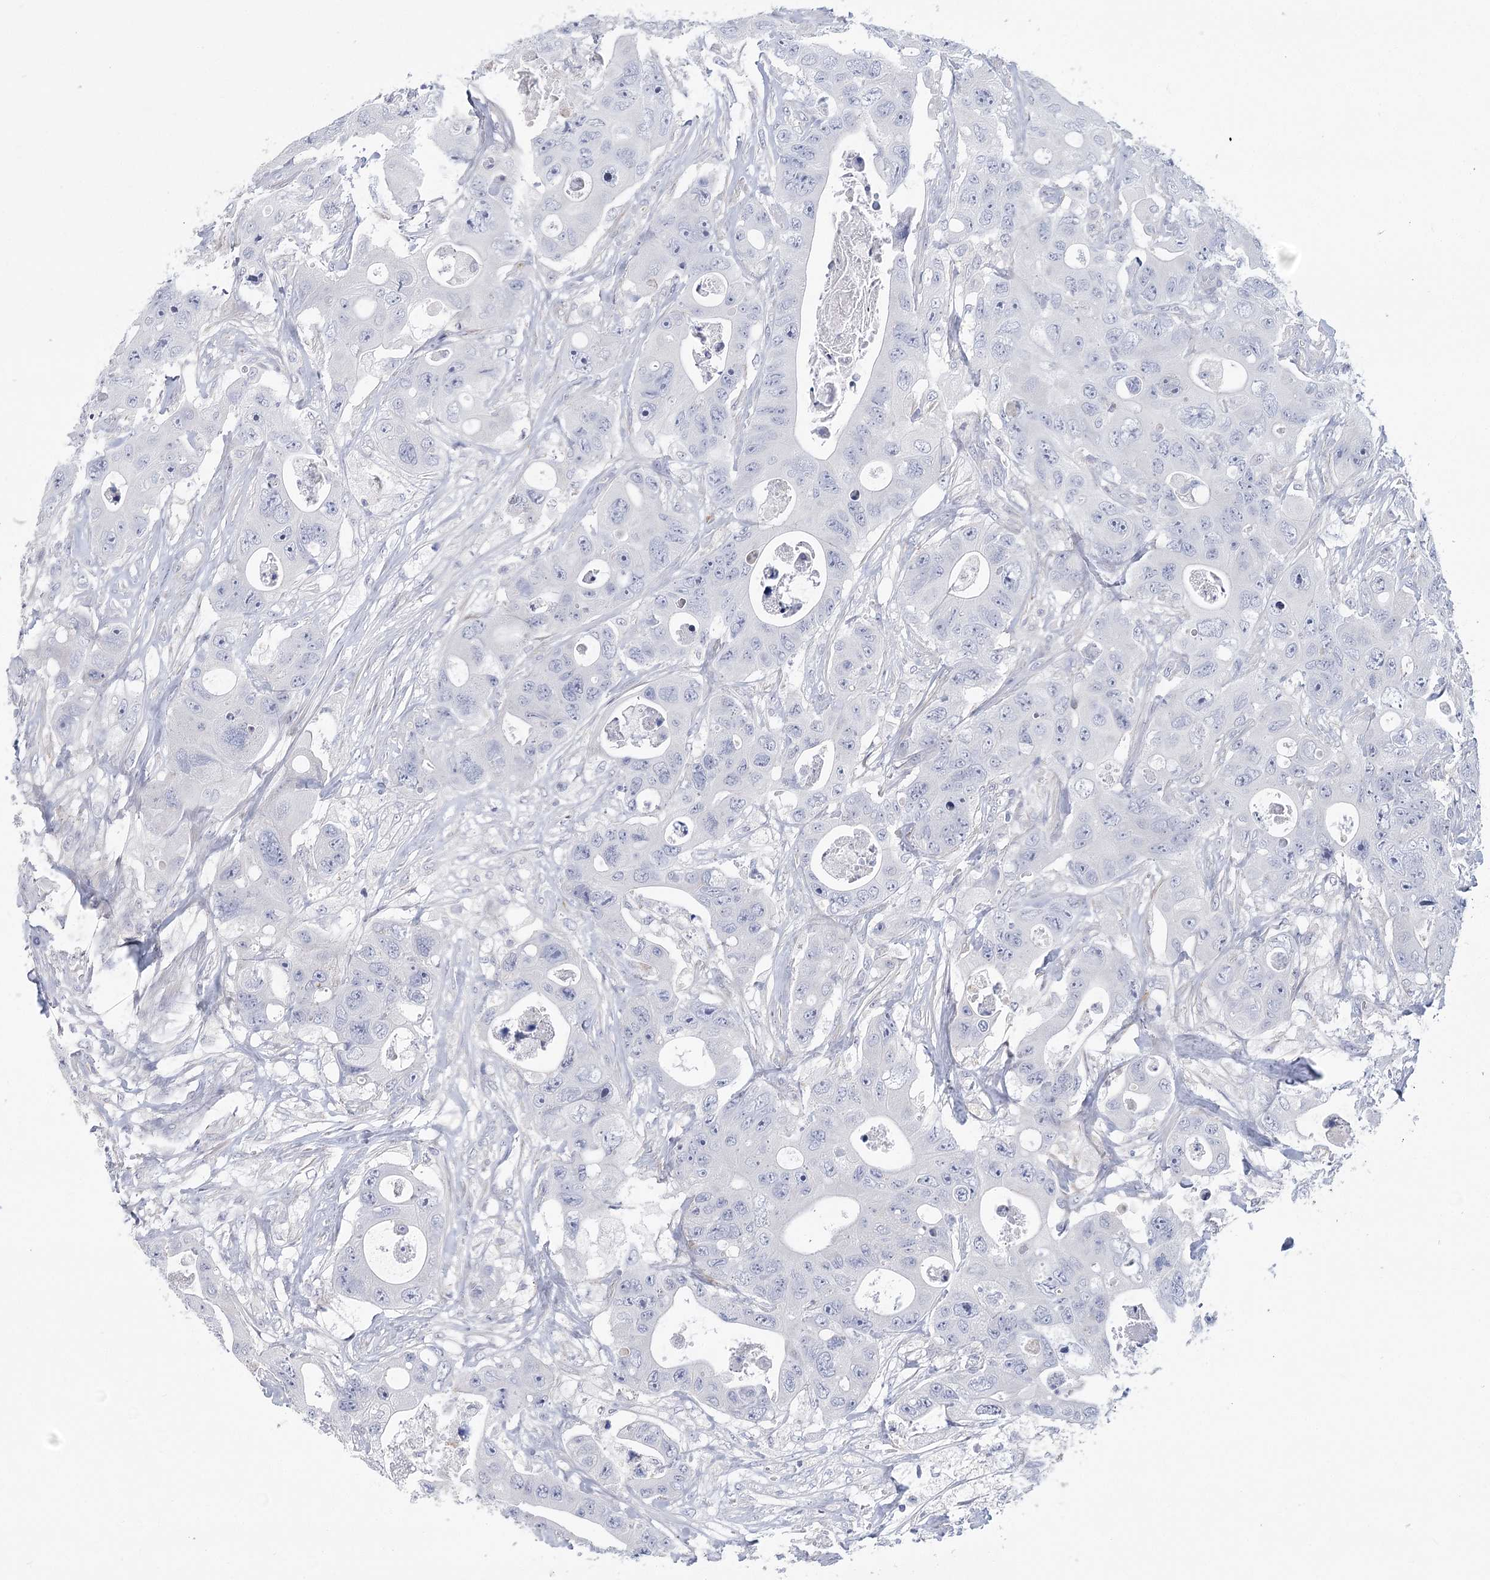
{"staining": {"intensity": "negative", "quantity": "none", "location": "none"}, "tissue": "colorectal cancer", "cell_type": "Tumor cells", "image_type": "cancer", "snomed": [{"axis": "morphology", "description": "Adenocarcinoma, NOS"}, {"axis": "topography", "description": "Colon"}], "caption": "The immunohistochemistry photomicrograph has no significant positivity in tumor cells of colorectal adenocarcinoma tissue.", "gene": "FAM76B", "patient": {"sex": "female", "age": 46}}